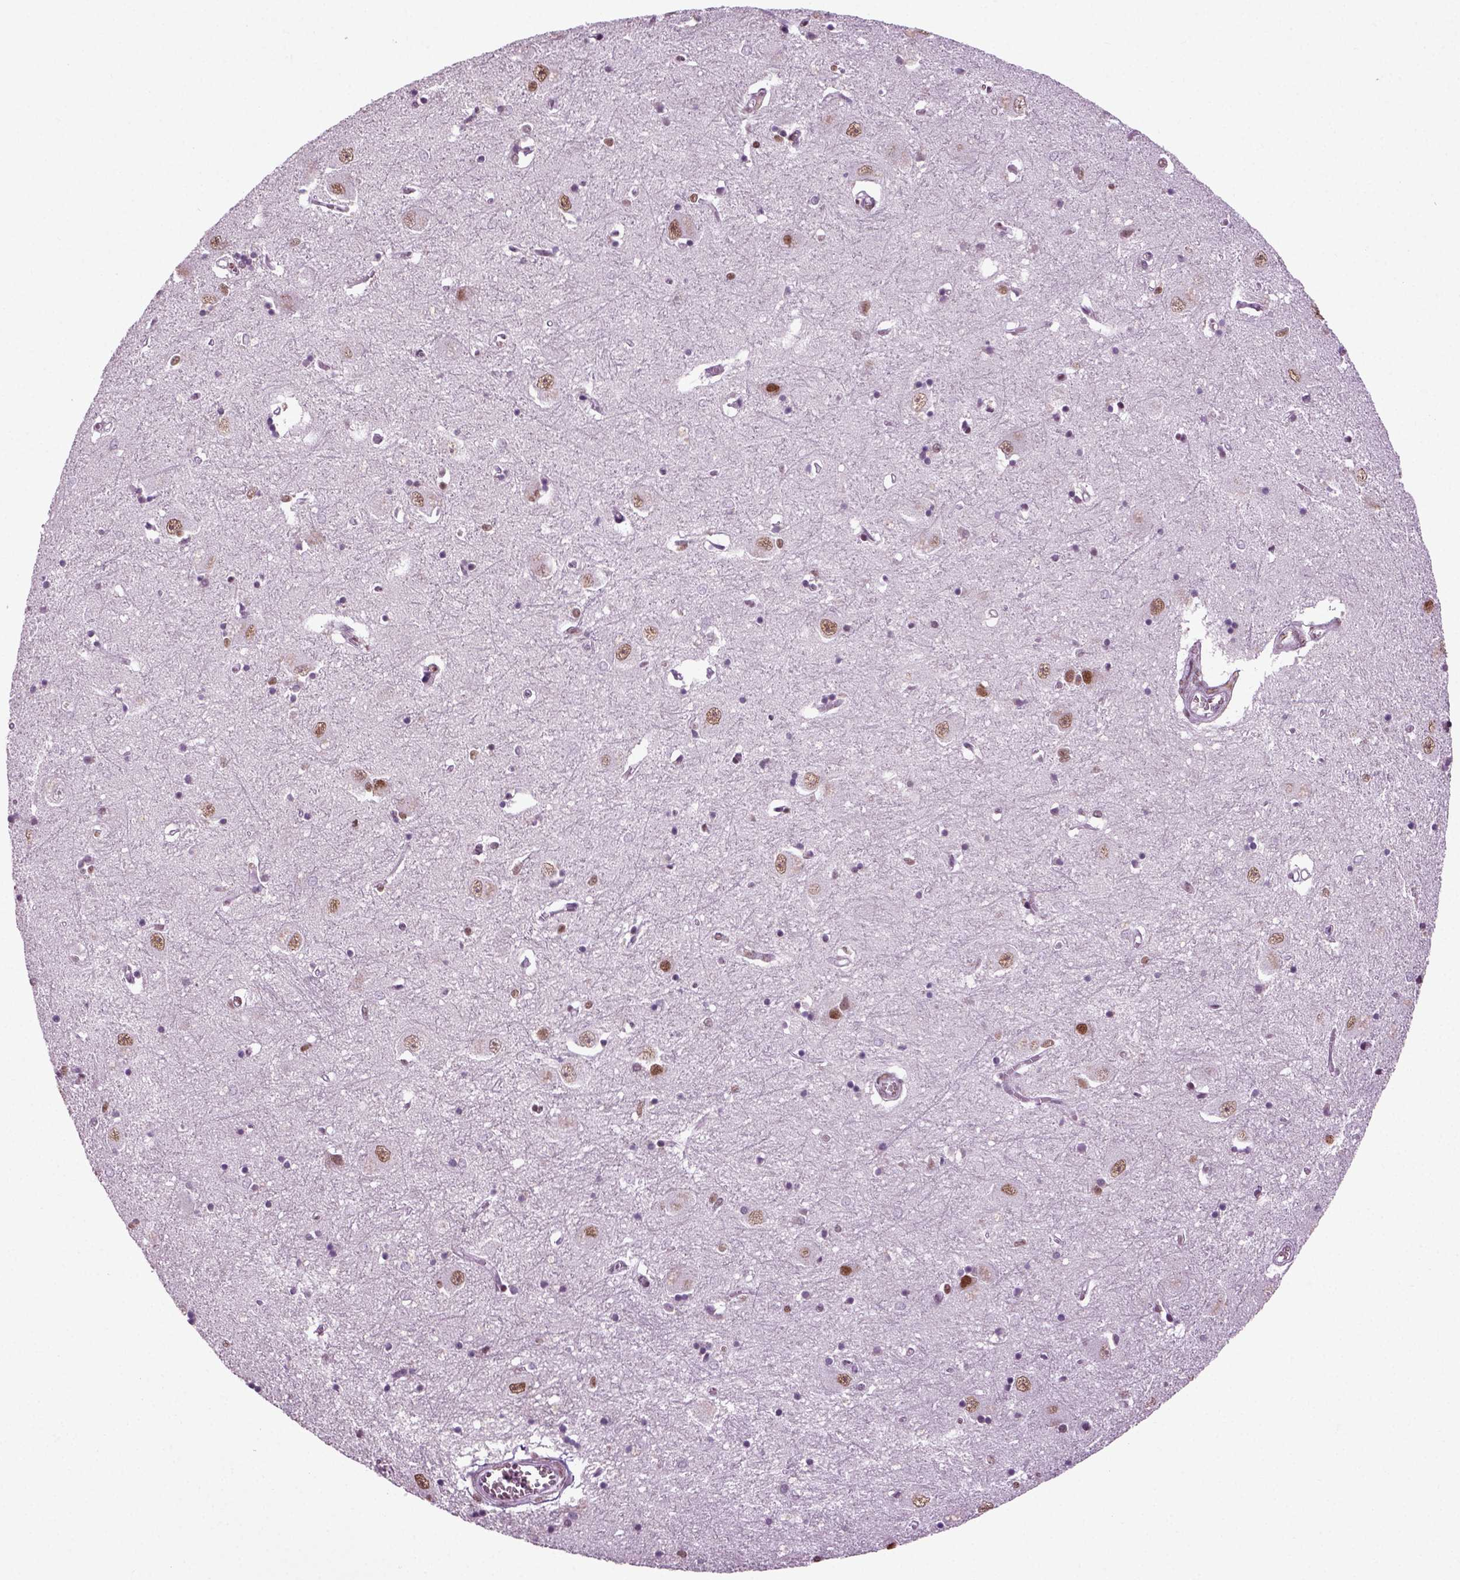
{"staining": {"intensity": "moderate", "quantity": "<25%", "location": "nuclear"}, "tissue": "caudate", "cell_type": "Glial cells", "image_type": "normal", "snomed": [{"axis": "morphology", "description": "Normal tissue, NOS"}, {"axis": "topography", "description": "Lateral ventricle wall"}], "caption": "This is a micrograph of immunohistochemistry staining of unremarkable caudate, which shows moderate staining in the nuclear of glial cells.", "gene": "RCOR3", "patient": {"sex": "male", "age": 54}}